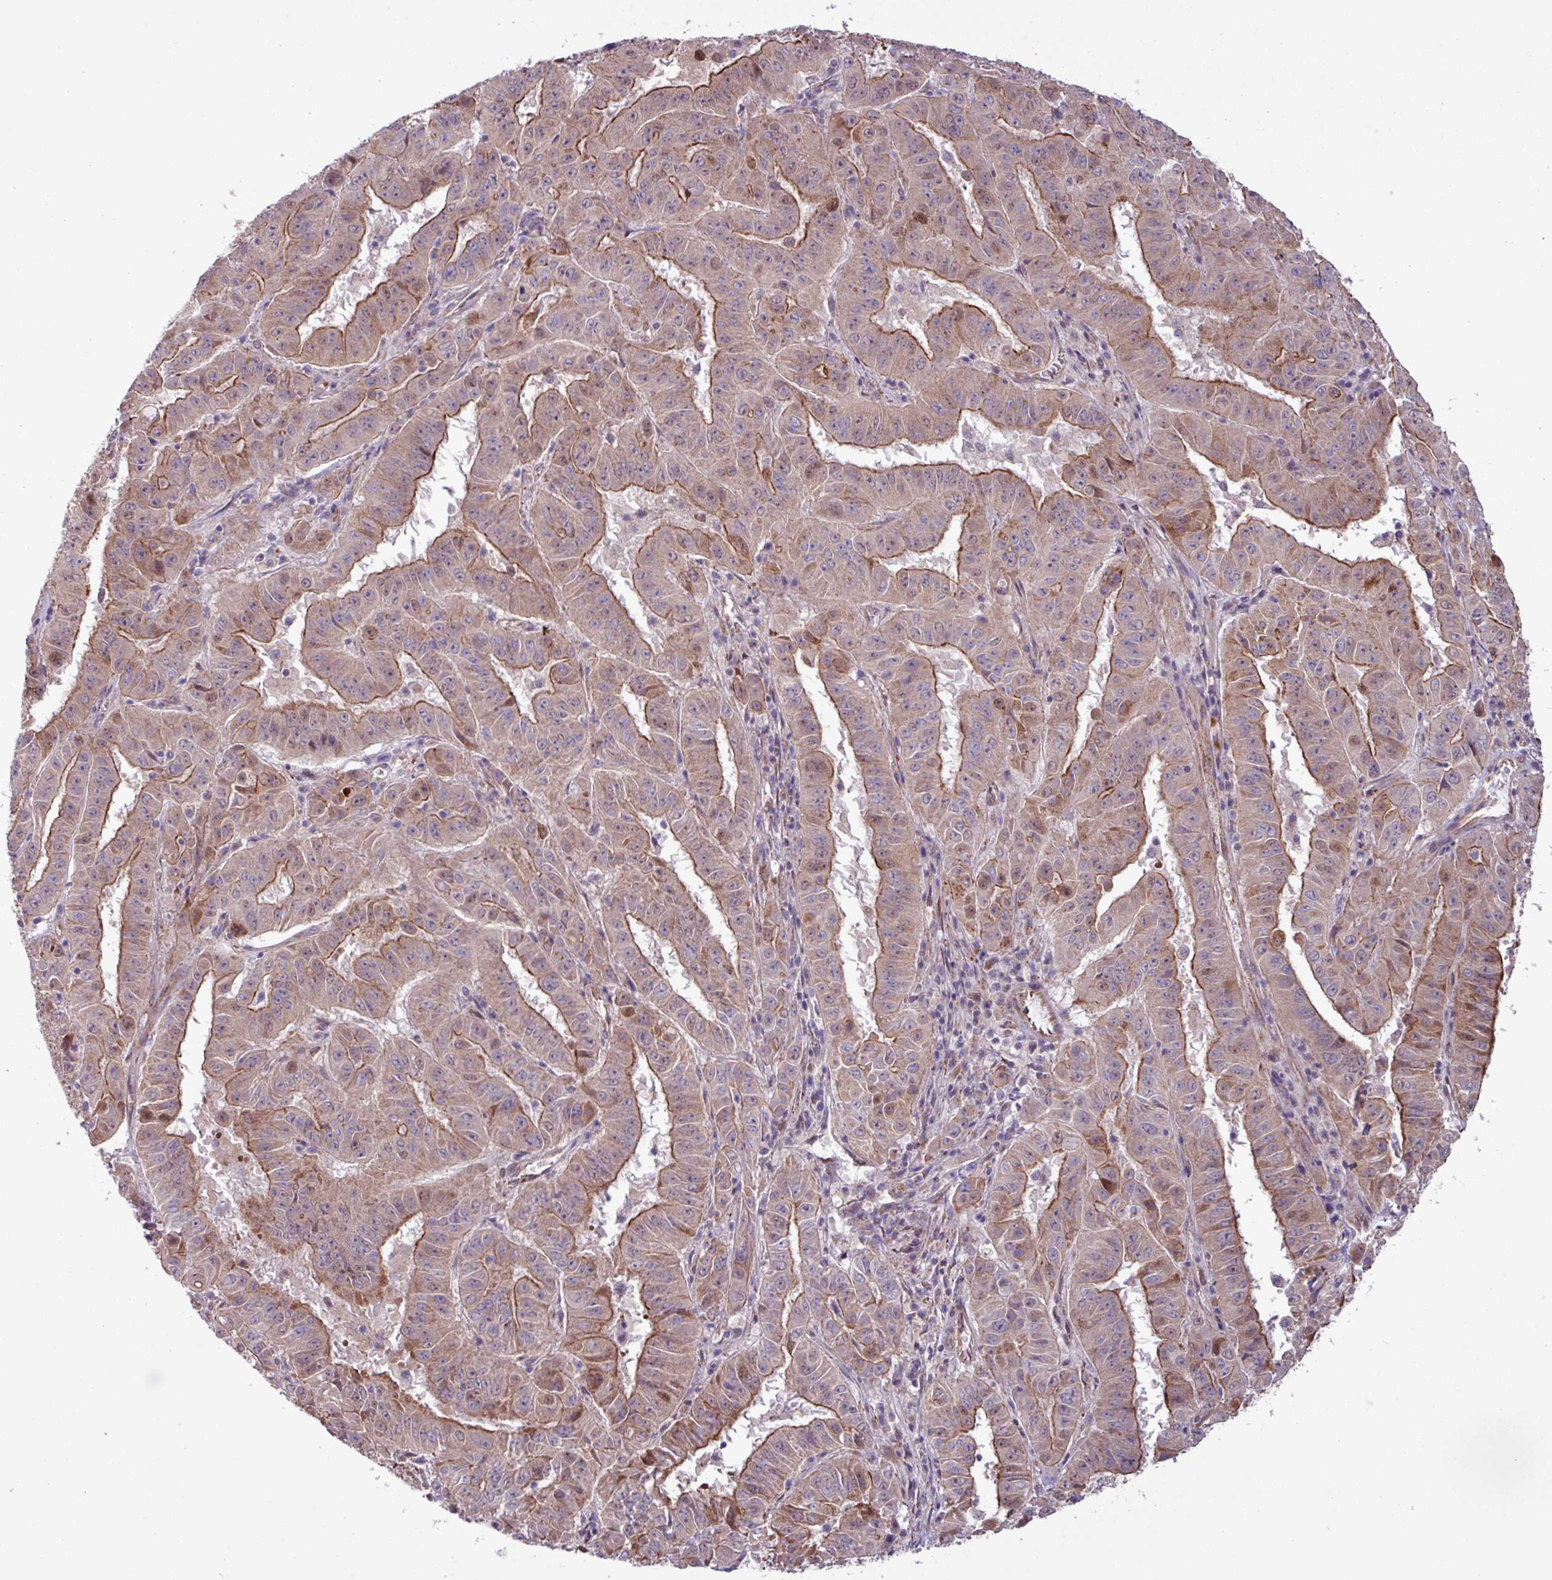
{"staining": {"intensity": "moderate", "quantity": "25%-75%", "location": "cytoplasmic/membranous"}, "tissue": "pancreatic cancer", "cell_type": "Tumor cells", "image_type": "cancer", "snomed": [{"axis": "morphology", "description": "Adenocarcinoma, NOS"}, {"axis": "topography", "description": "Pancreas"}], "caption": "Immunohistochemical staining of human pancreatic cancer exhibits medium levels of moderate cytoplasmic/membranous protein staining in approximately 25%-75% of tumor cells.", "gene": "PDPR", "patient": {"sex": "male", "age": 63}}